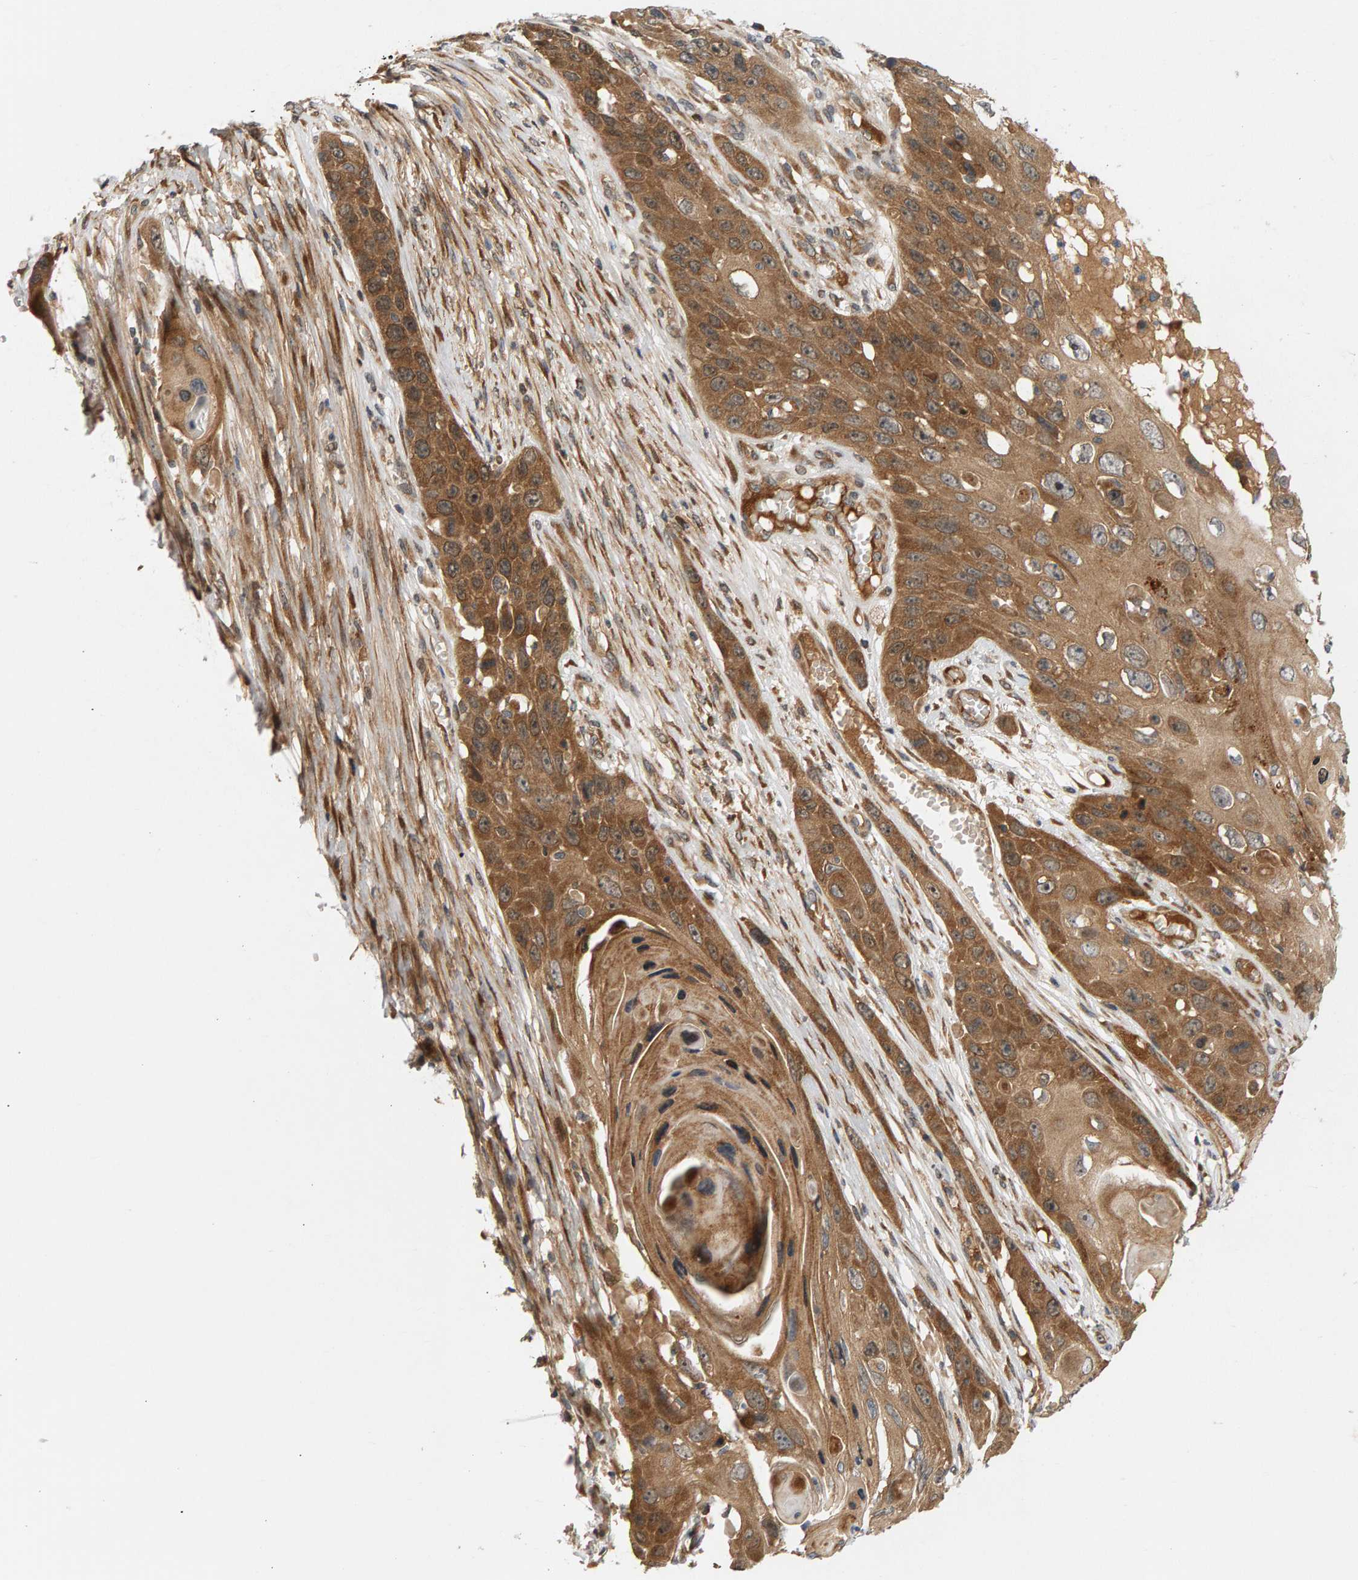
{"staining": {"intensity": "moderate", "quantity": ">75%", "location": "cytoplasmic/membranous"}, "tissue": "skin cancer", "cell_type": "Tumor cells", "image_type": "cancer", "snomed": [{"axis": "morphology", "description": "Squamous cell carcinoma, NOS"}, {"axis": "topography", "description": "Skin"}], "caption": "A micrograph of human skin cancer (squamous cell carcinoma) stained for a protein displays moderate cytoplasmic/membranous brown staining in tumor cells. (Brightfield microscopy of DAB IHC at high magnification).", "gene": "BAHCC1", "patient": {"sex": "male", "age": 55}}